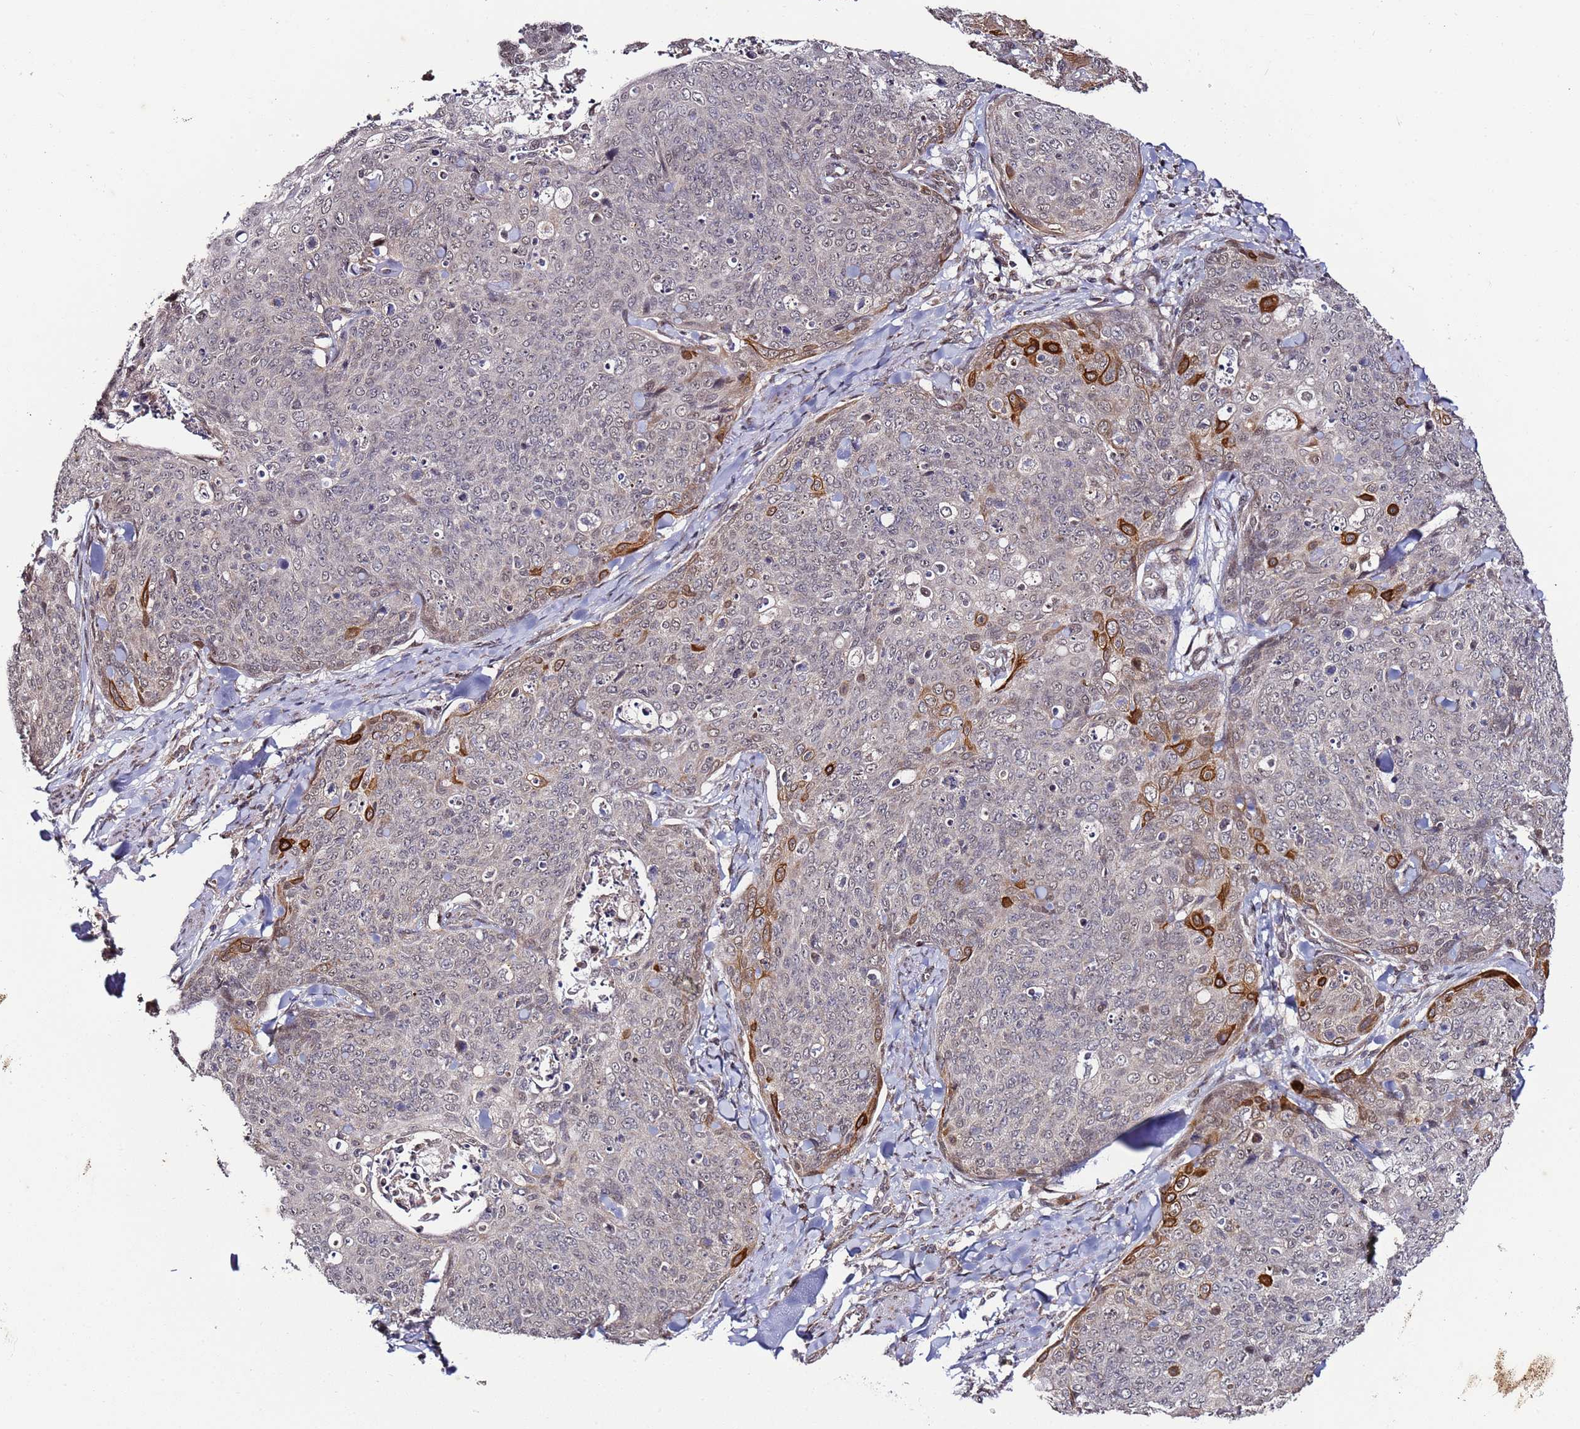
{"staining": {"intensity": "strong", "quantity": "<25%", "location": "cytoplasmic/membranous,nuclear"}, "tissue": "skin cancer", "cell_type": "Tumor cells", "image_type": "cancer", "snomed": [{"axis": "morphology", "description": "Squamous cell carcinoma, NOS"}, {"axis": "topography", "description": "Skin"}, {"axis": "topography", "description": "Vulva"}], "caption": "Immunohistochemical staining of human skin squamous cell carcinoma demonstrates medium levels of strong cytoplasmic/membranous and nuclear expression in approximately <25% of tumor cells.", "gene": "TP53AIP1", "patient": {"sex": "female", "age": 85}}